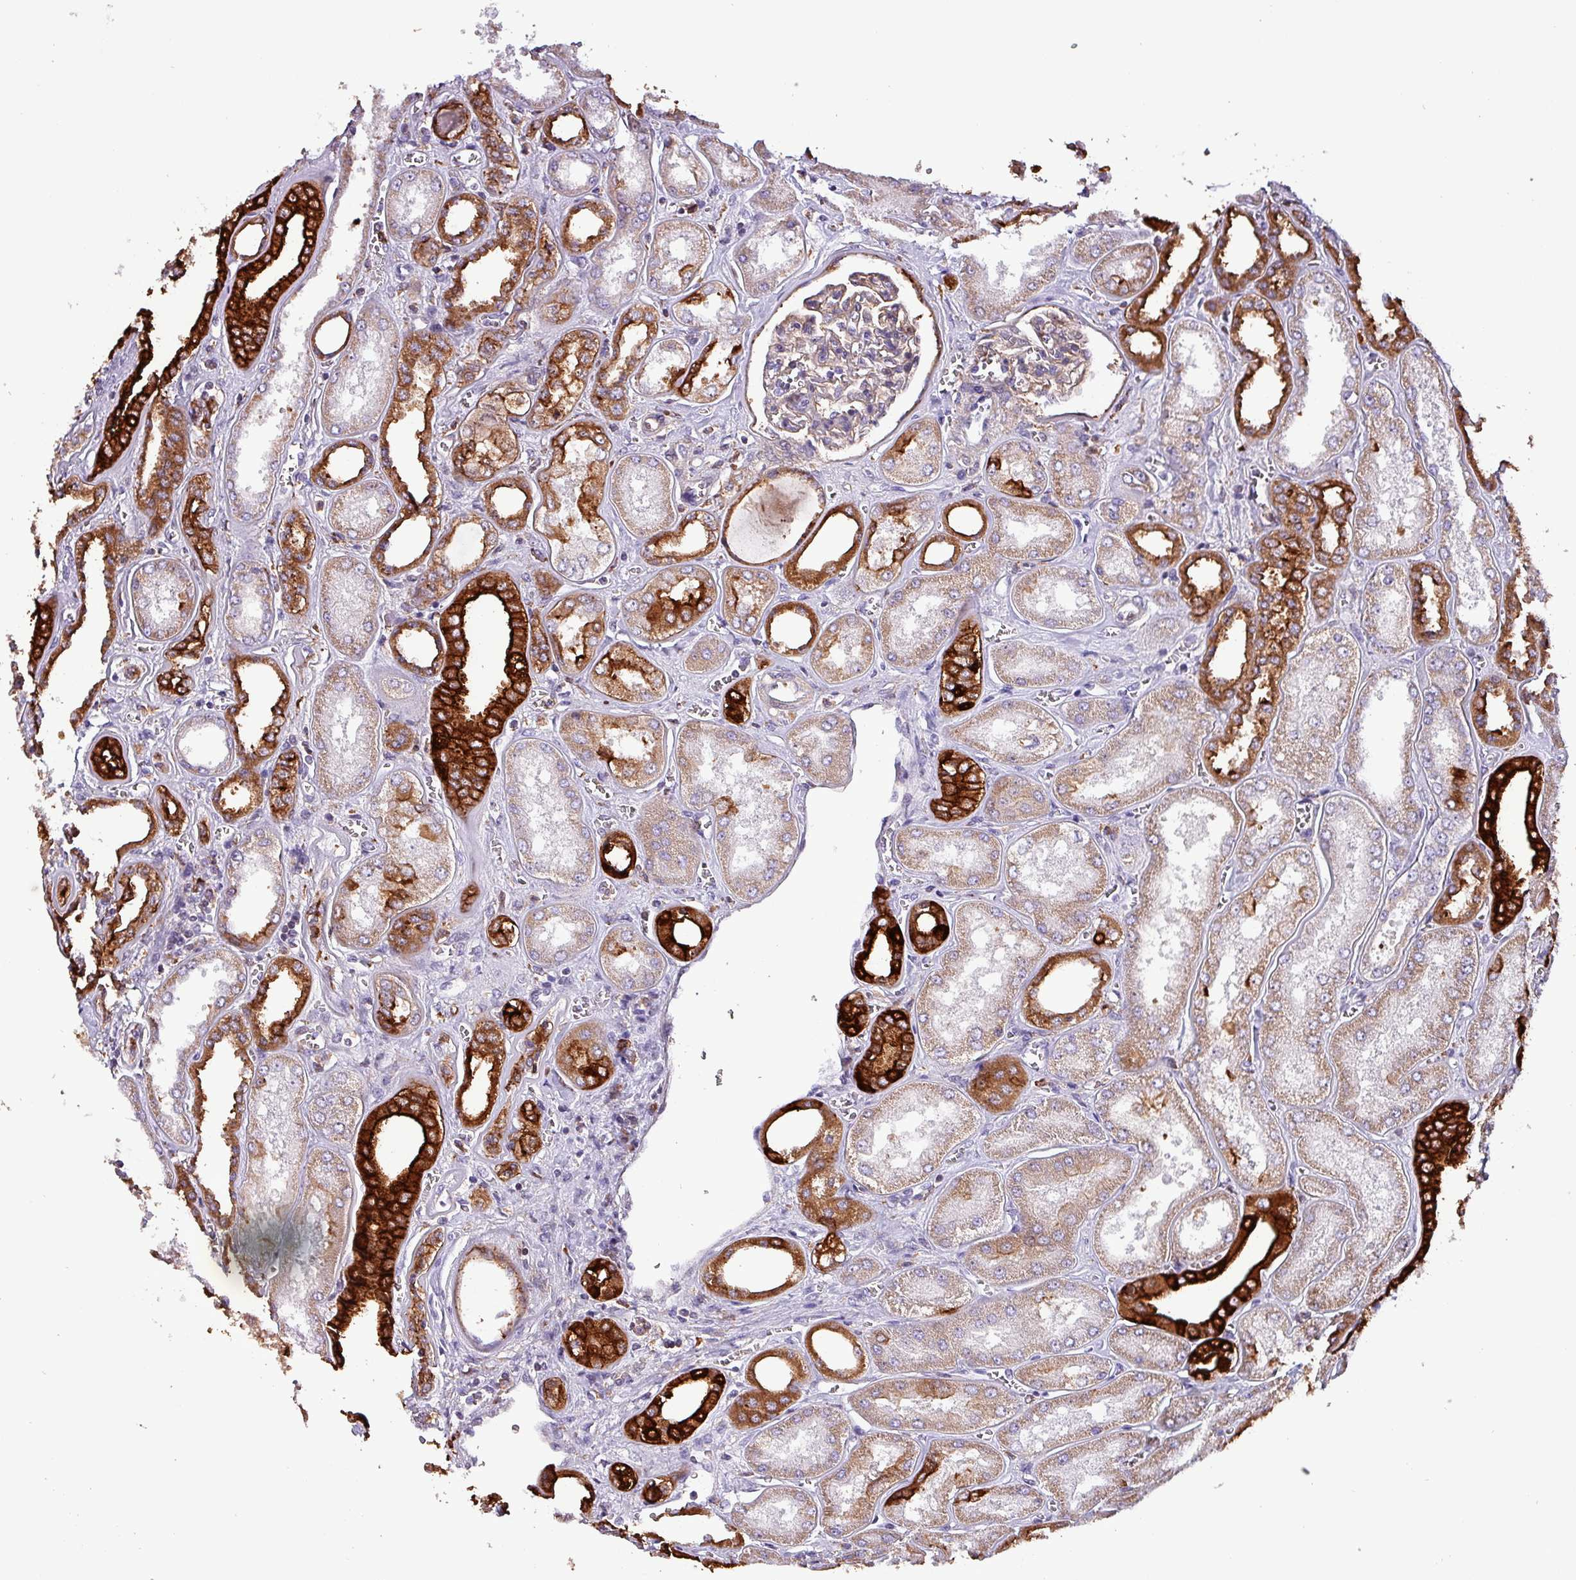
{"staining": {"intensity": "negative", "quantity": "none", "location": "none"}, "tissue": "kidney", "cell_type": "Cells in glomeruli", "image_type": "normal", "snomed": [{"axis": "morphology", "description": "Normal tissue, NOS"}, {"axis": "morphology", "description": "Adenocarcinoma, NOS"}, {"axis": "topography", "description": "Kidney"}], "caption": "Cells in glomeruli show no significant protein staining in benign kidney. (DAB immunohistochemistry with hematoxylin counter stain).", "gene": "SCIN", "patient": {"sex": "female", "age": 68}}